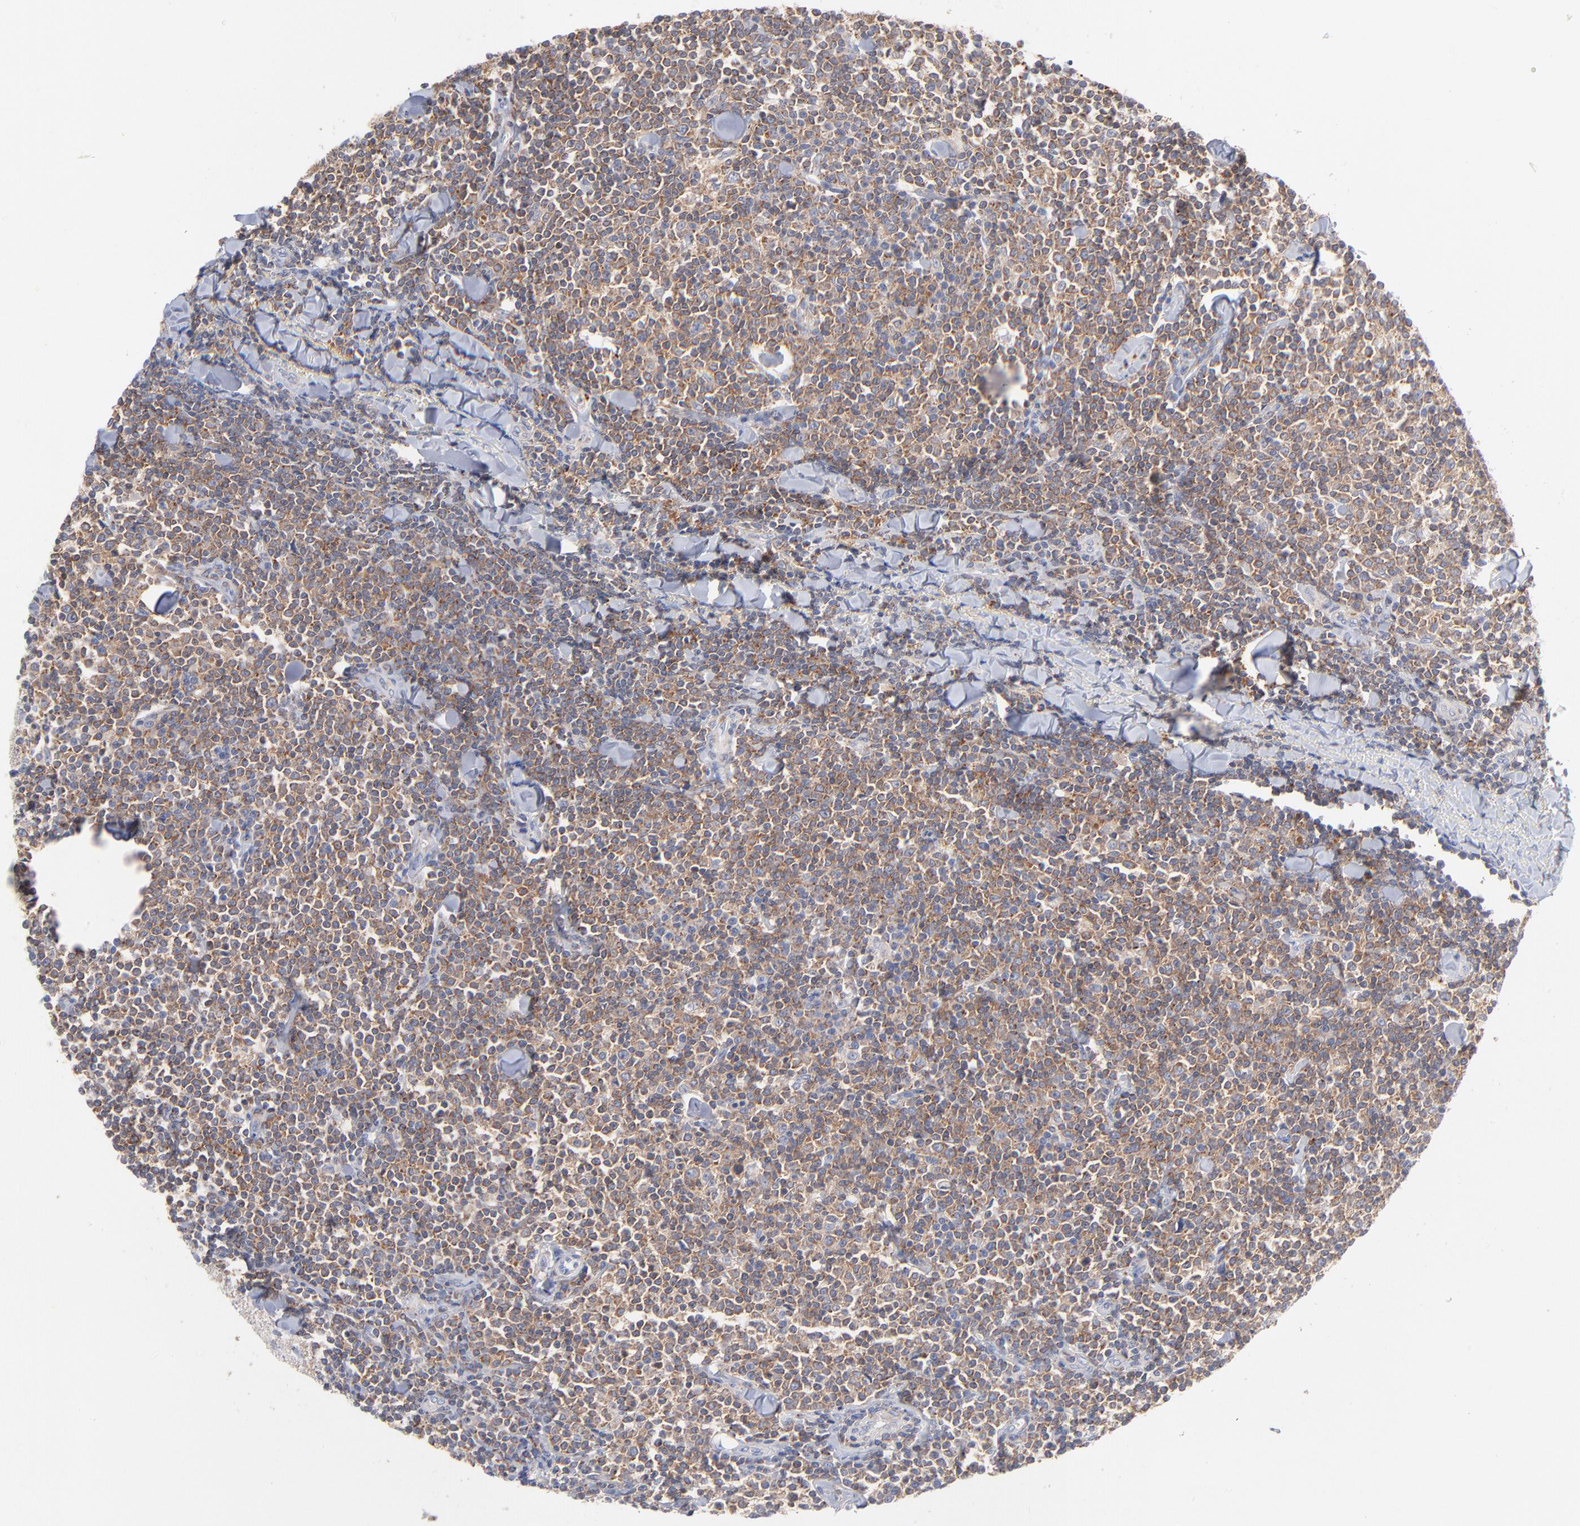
{"staining": {"intensity": "moderate", "quantity": ">75%", "location": "cytoplasmic/membranous"}, "tissue": "lymphoma", "cell_type": "Tumor cells", "image_type": "cancer", "snomed": [{"axis": "morphology", "description": "Malignant lymphoma, non-Hodgkin's type, Low grade"}, {"axis": "topography", "description": "Soft tissue"}], "caption": "Low-grade malignant lymphoma, non-Hodgkin's type tissue shows moderate cytoplasmic/membranous expression in about >75% of tumor cells, visualized by immunohistochemistry. (Stains: DAB in brown, nuclei in blue, Microscopy: brightfield microscopy at high magnification).", "gene": "SEPTIN6", "patient": {"sex": "male", "age": 92}}